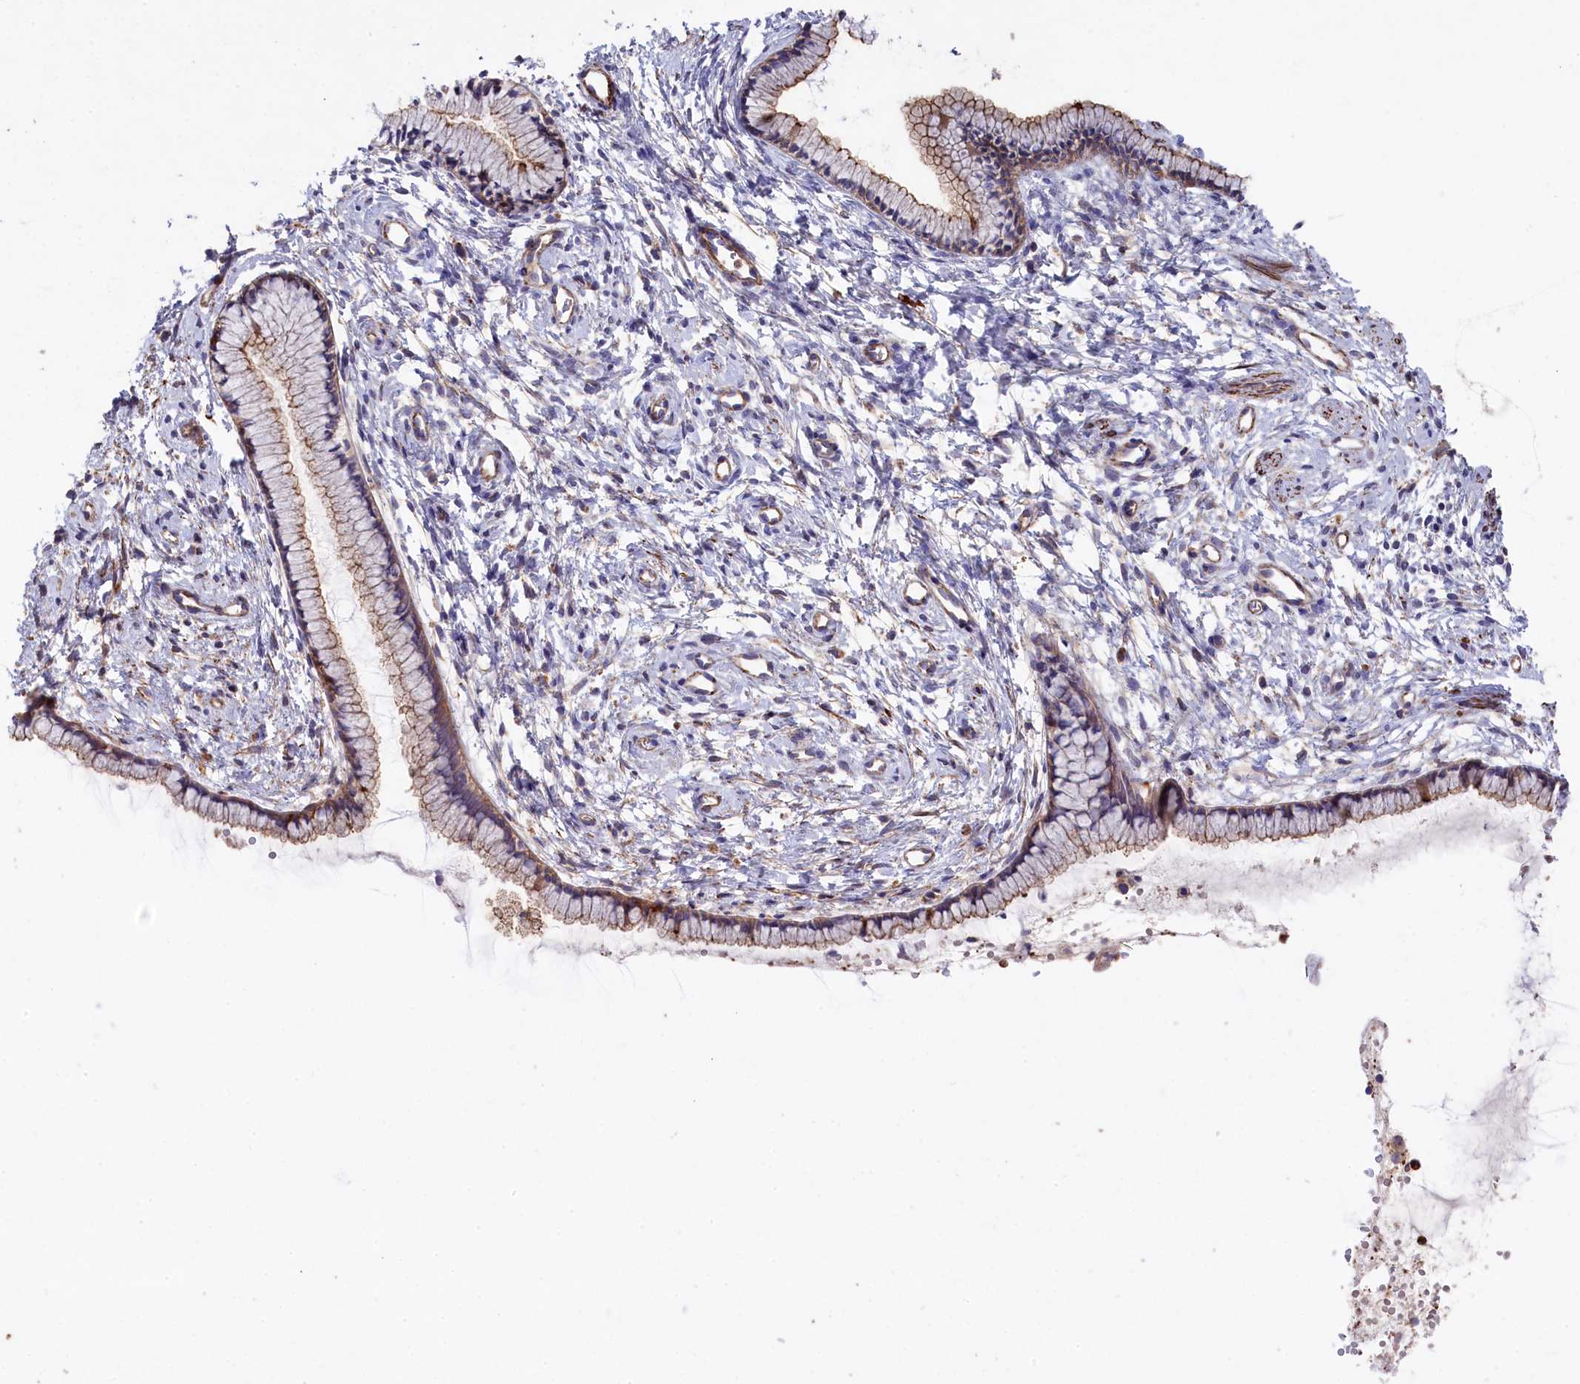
{"staining": {"intensity": "weak", "quantity": ">75%", "location": "cytoplasmic/membranous"}, "tissue": "cervix", "cell_type": "Glandular cells", "image_type": "normal", "snomed": [{"axis": "morphology", "description": "Normal tissue, NOS"}, {"axis": "topography", "description": "Cervix"}], "caption": "Immunohistochemistry image of benign cervix: cervix stained using IHC shows low levels of weak protein expression localized specifically in the cytoplasmic/membranous of glandular cells, appearing as a cytoplasmic/membranous brown color.", "gene": "RAPSN", "patient": {"sex": "female", "age": 57}}